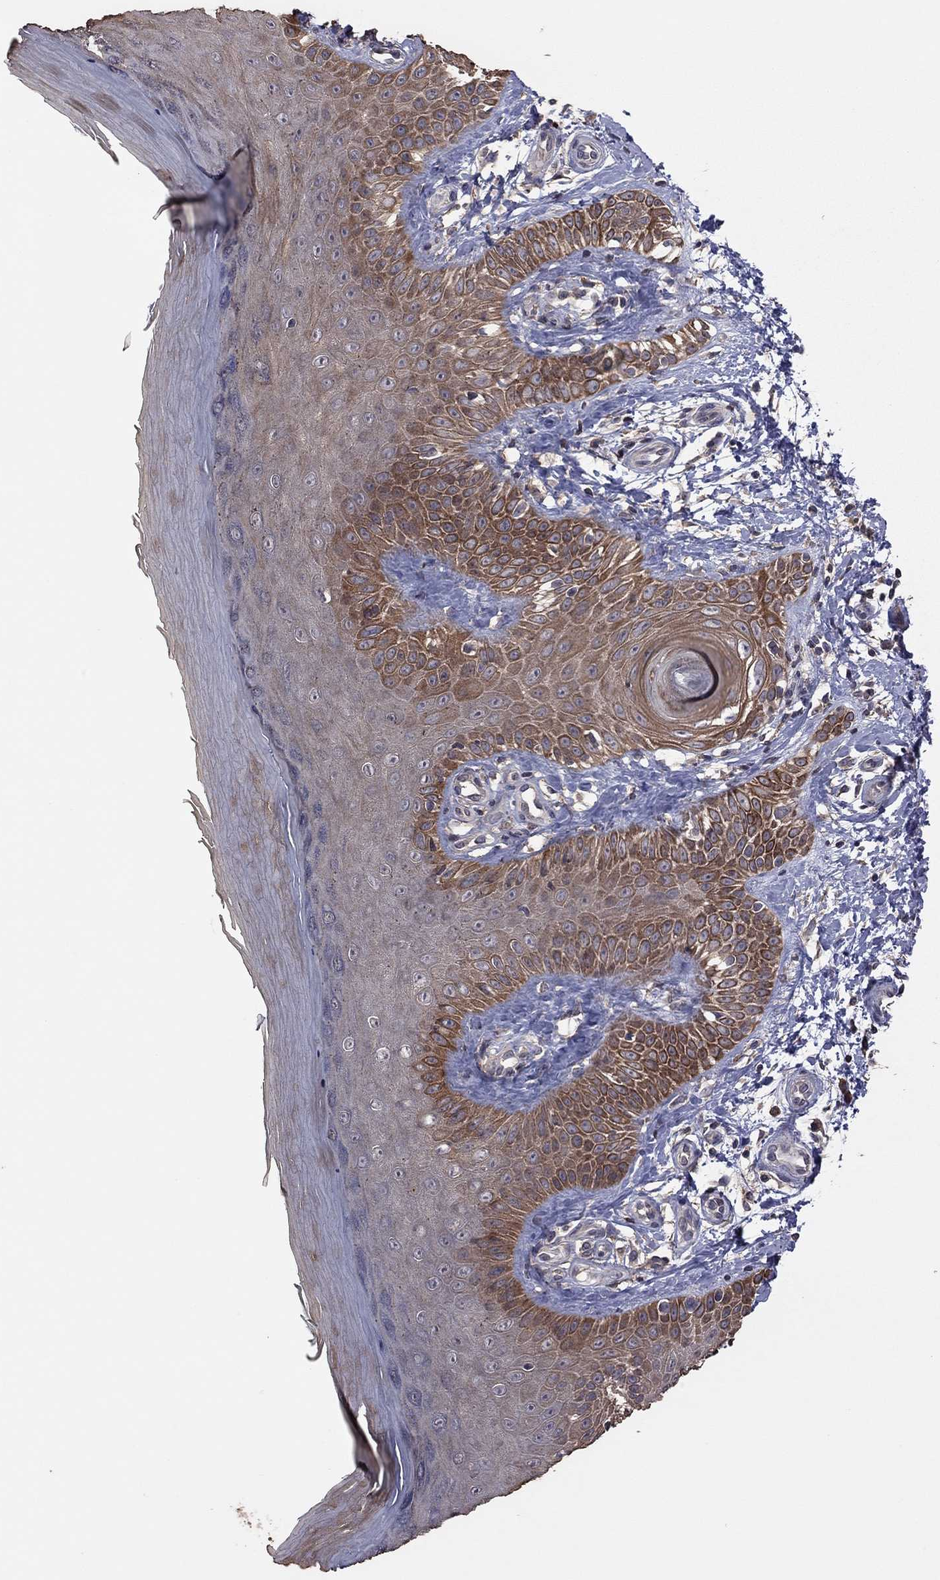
{"staining": {"intensity": "negative", "quantity": "none", "location": "none"}, "tissue": "skin", "cell_type": "Fibroblasts", "image_type": "normal", "snomed": [{"axis": "morphology", "description": "Normal tissue, NOS"}, {"axis": "morphology", "description": "Inflammation, NOS"}, {"axis": "morphology", "description": "Fibrosis, NOS"}, {"axis": "topography", "description": "Skin"}], "caption": "A high-resolution photomicrograph shows immunohistochemistry (IHC) staining of unremarkable skin, which shows no significant expression in fibroblasts. (DAB immunohistochemistry (IHC) visualized using brightfield microscopy, high magnification).", "gene": "TSNARE1", "patient": {"sex": "male", "age": 71}}